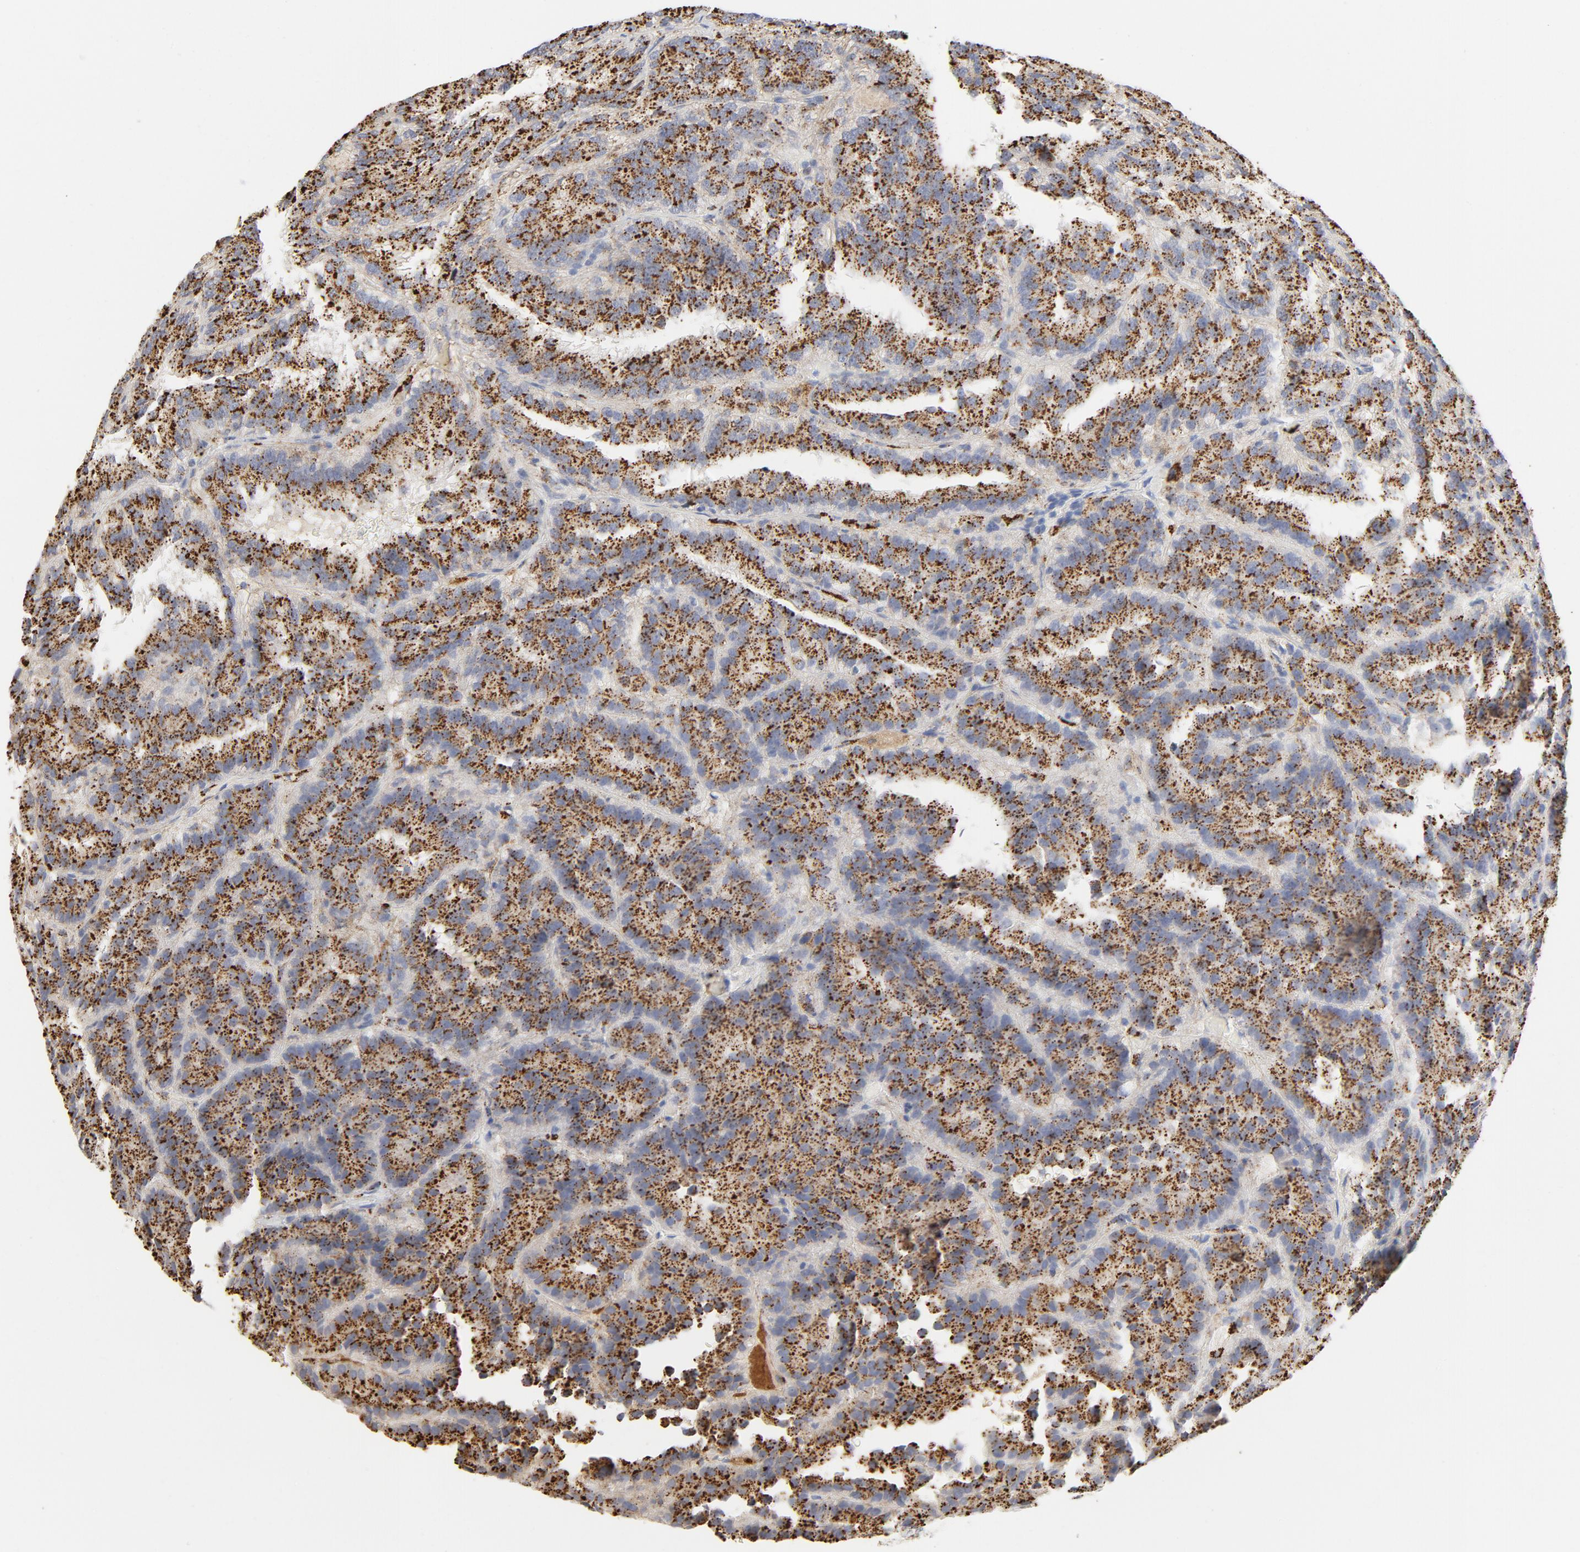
{"staining": {"intensity": "strong", "quantity": ">75%", "location": "cytoplasmic/membranous"}, "tissue": "renal cancer", "cell_type": "Tumor cells", "image_type": "cancer", "snomed": [{"axis": "morphology", "description": "Adenocarcinoma, NOS"}, {"axis": "topography", "description": "Kidney"}], "caption": "A brown stain highlights strong cytoplasmic/membranous expression of a protein in adenocarcinoma (renal) tumor cells. (Stains: DAB in brown, nuclei in blue, Microscopy: brightfield microscopy at high magnification).", "gene": "MAGEB17", "patient": {"sex": "male", "age": 46}}